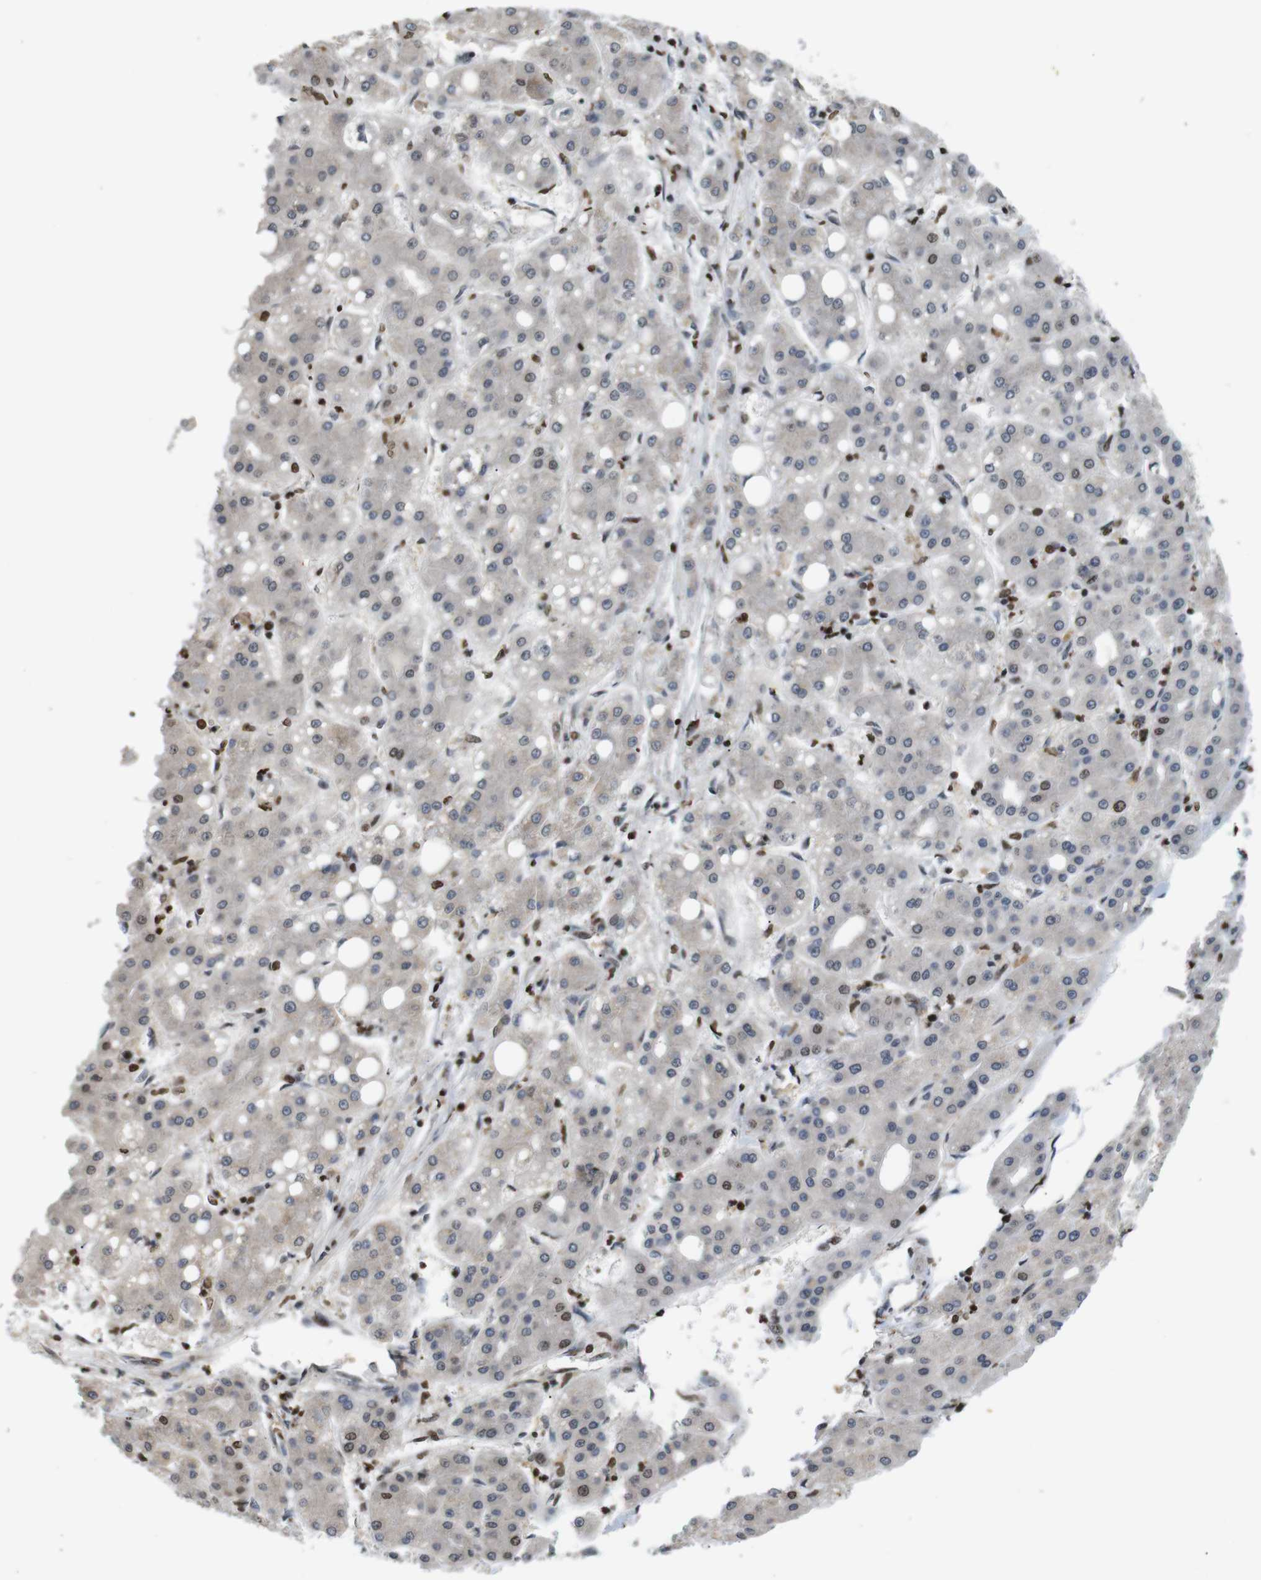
{"staining": {"intensity": "moderate", "quantity": "<25%", "location": "cytoplasmic/membranous,nuclear"}, "tissue": "liver cancer", "cell_type": "Tumor cells", "image_type": "cancer", "snomed": [{"axis": "morphology", "description": "Carcinoma, Hepatocellular, NOS"}, {"axis": "topography", "description": "Liver"}], "caption": "Immunohistochemical staining of human liver cancer (hepatocellular carcinoma) displays moderate cytoplasmic/membranous and nuclear protein staining in approximately <25% of tumor cells.", "gene": "MBD1", "patient": {"sex": "male", "age": 65}}